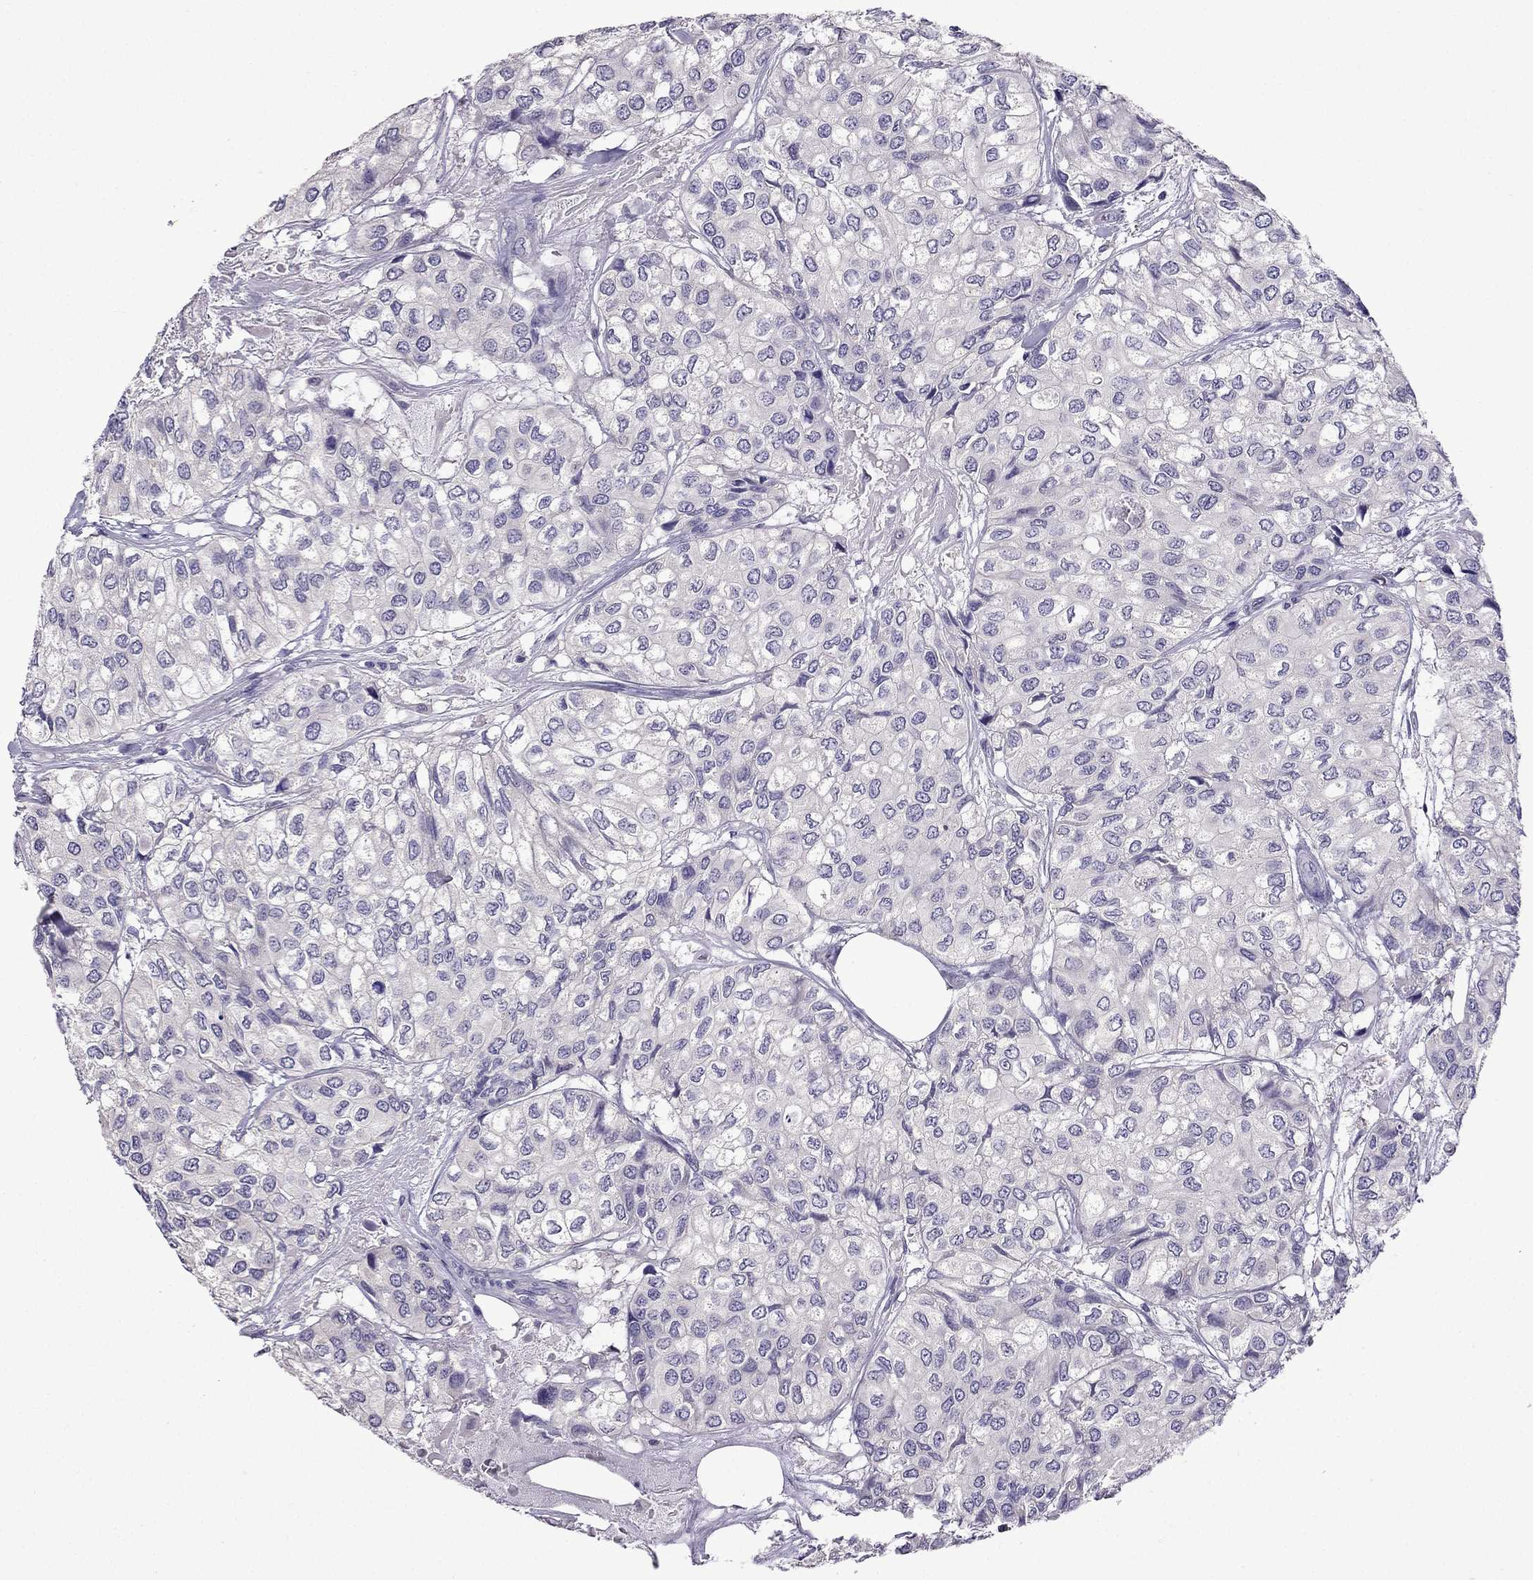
{"staining": {"intensity": "negative", "quantity": "none", "location": "none"}, "tissue": "urothelial cancer", "cell_type": "Tumor cells", "image_type": "cancer", "snomed": [{"axis": "morphology", "description": "Urothelial carcinoma, High grade"}, {"axis": "topography", "description": "Urinary bladder"}], "caption": "Micrograph shows no protein staining in tumor cells of urothelial cancer tissue.", "gene": "TTN", "patient": {"sex": "male", "age": 73}}